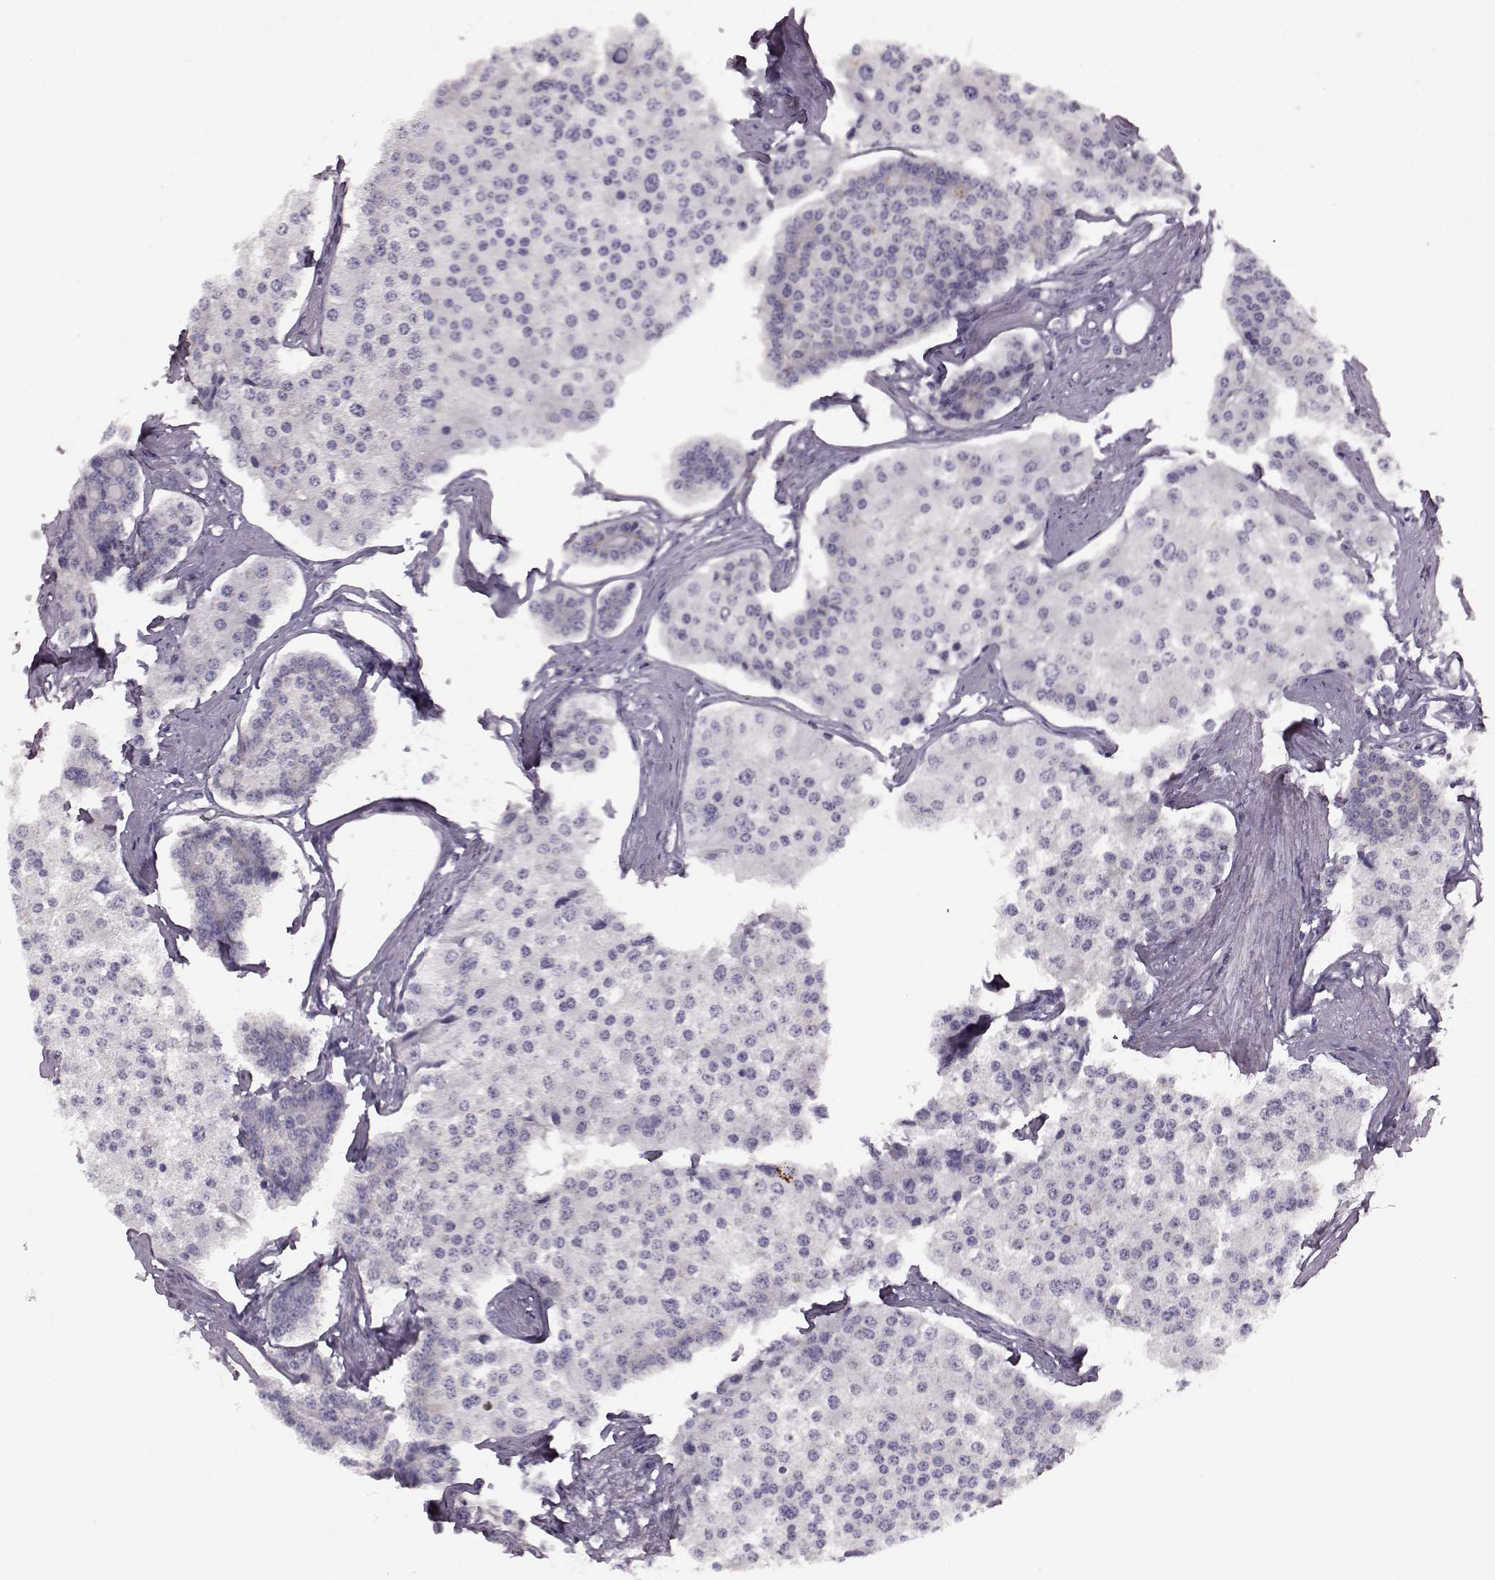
{"staining": {"intensity": "negative", "quantity": "none", "location": "none"}, "tissue": "carcinoid", "cell_type": "Tumor cells", "image_type": "cancer", "snomed": [{"axis": "morphology", "description": "Carcinoid, malignant, NOS"}, {"axis": "topography", "description": "Small intestine"}], "caption": "Histopathology image shows no significant protein staining in tumor cells of carcinoid.", "gene": "CRYBA2", "patient": {"sex": "female", "age": 65}}